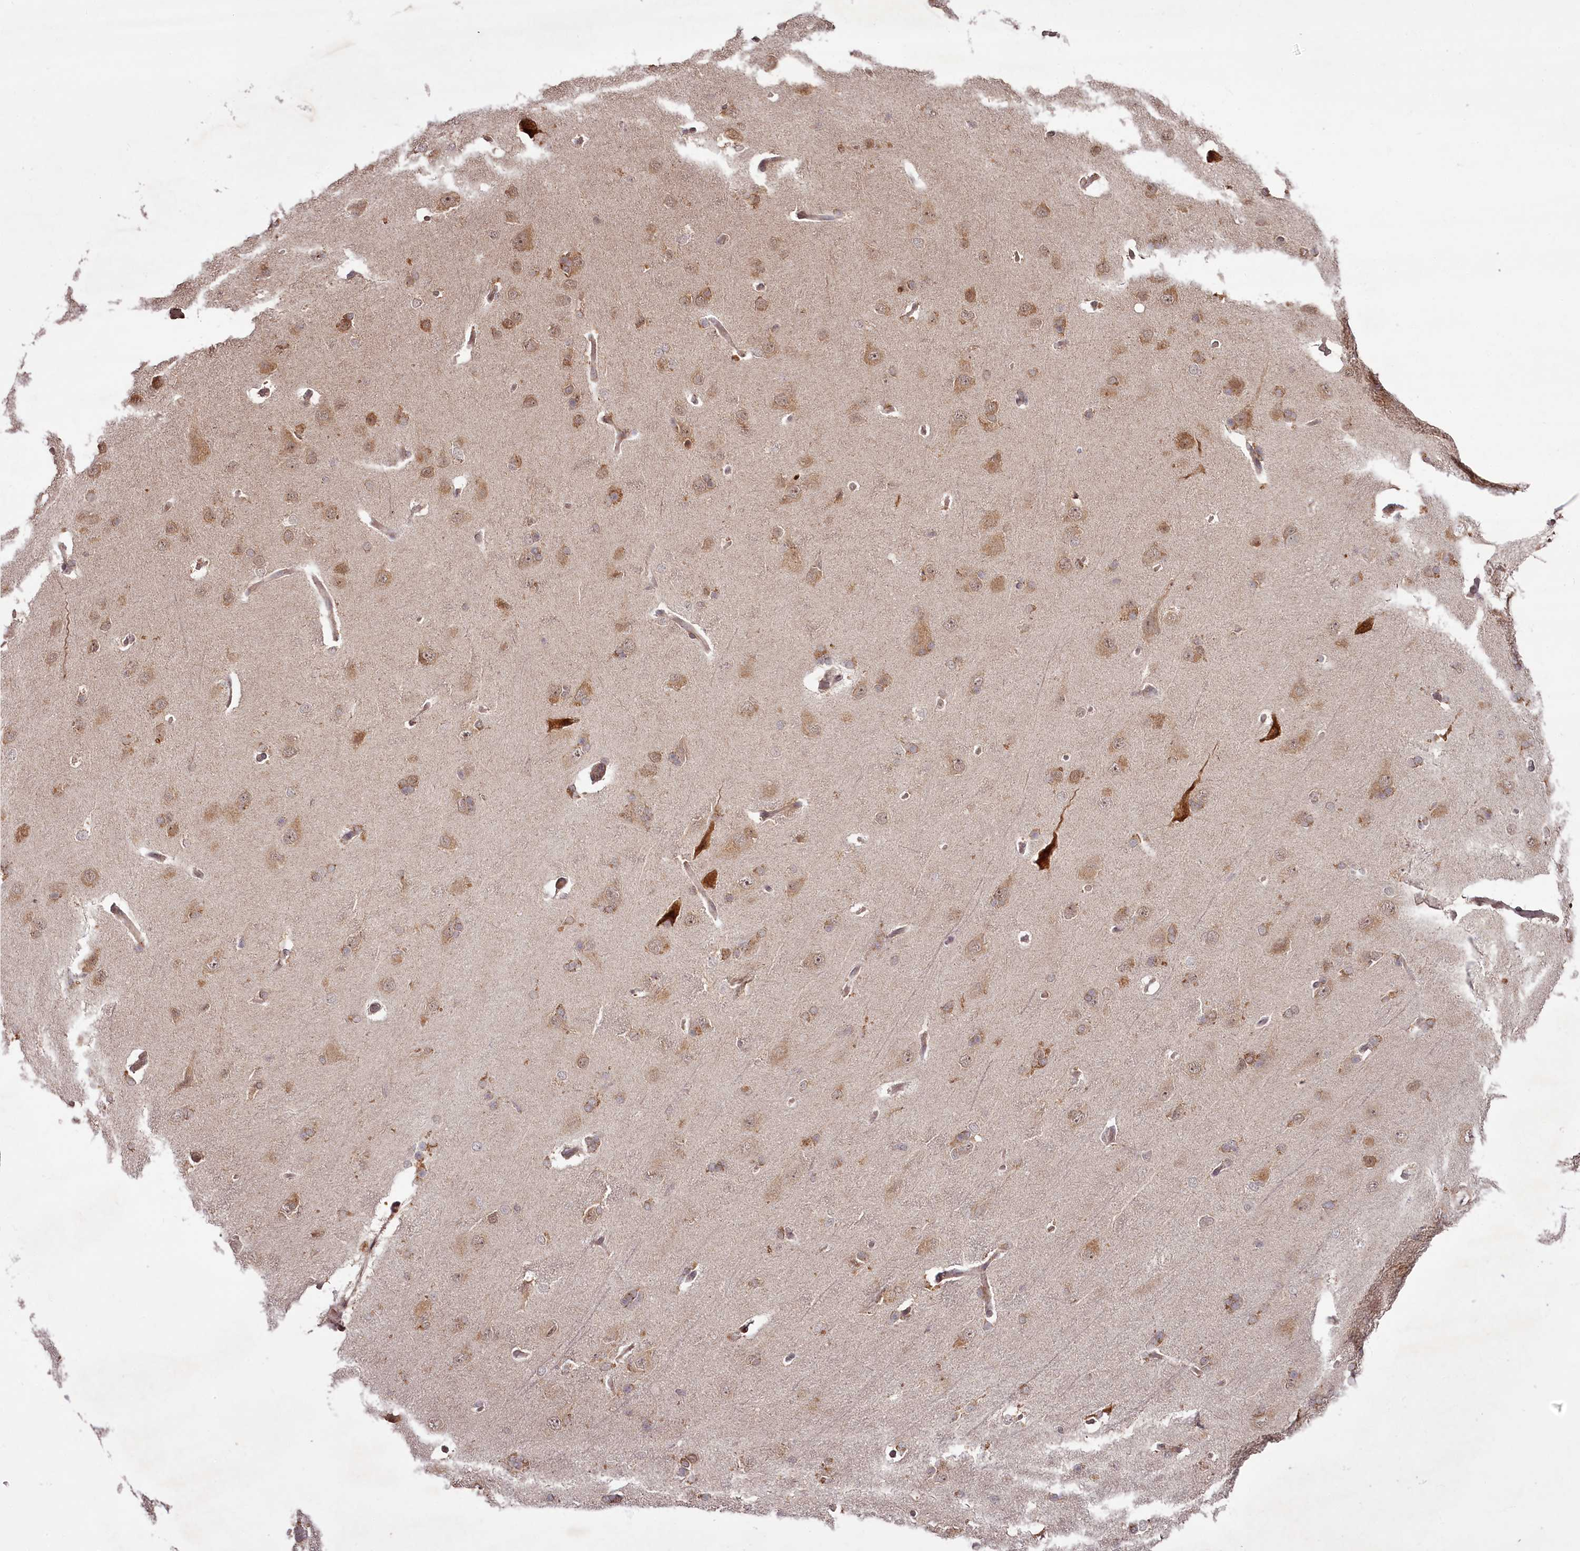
{"staining": {"intensity": "moderate", "quantity": ">75%", "location": "cytoplasmic/membranous"}, "tissue": "cerebral cortex", "cell_type": "Endothelial cells", "image_type": "normal", "snomed": [{"axis": "morphology", "description": "Normal tissue, NOS"}, {"axis": "topography", "description": "Cerebral cortex"}], "caption": "Immunohistochemistry (IHC) staining of benign cerebral cortex, which shows medium levels of moderate cytoplasmic/membranous staining in about >75% of endothelial cells indicating moderate cytoplasmic/membranous protein expression. The staining was performed using DAB (3,3'-diaminobenzidine) (brown) for protein detection and nuclei were counterstained in hematoxylin (blue).", "gene": "PCBP2", "patient": {"sex": "male", "age": 62}}